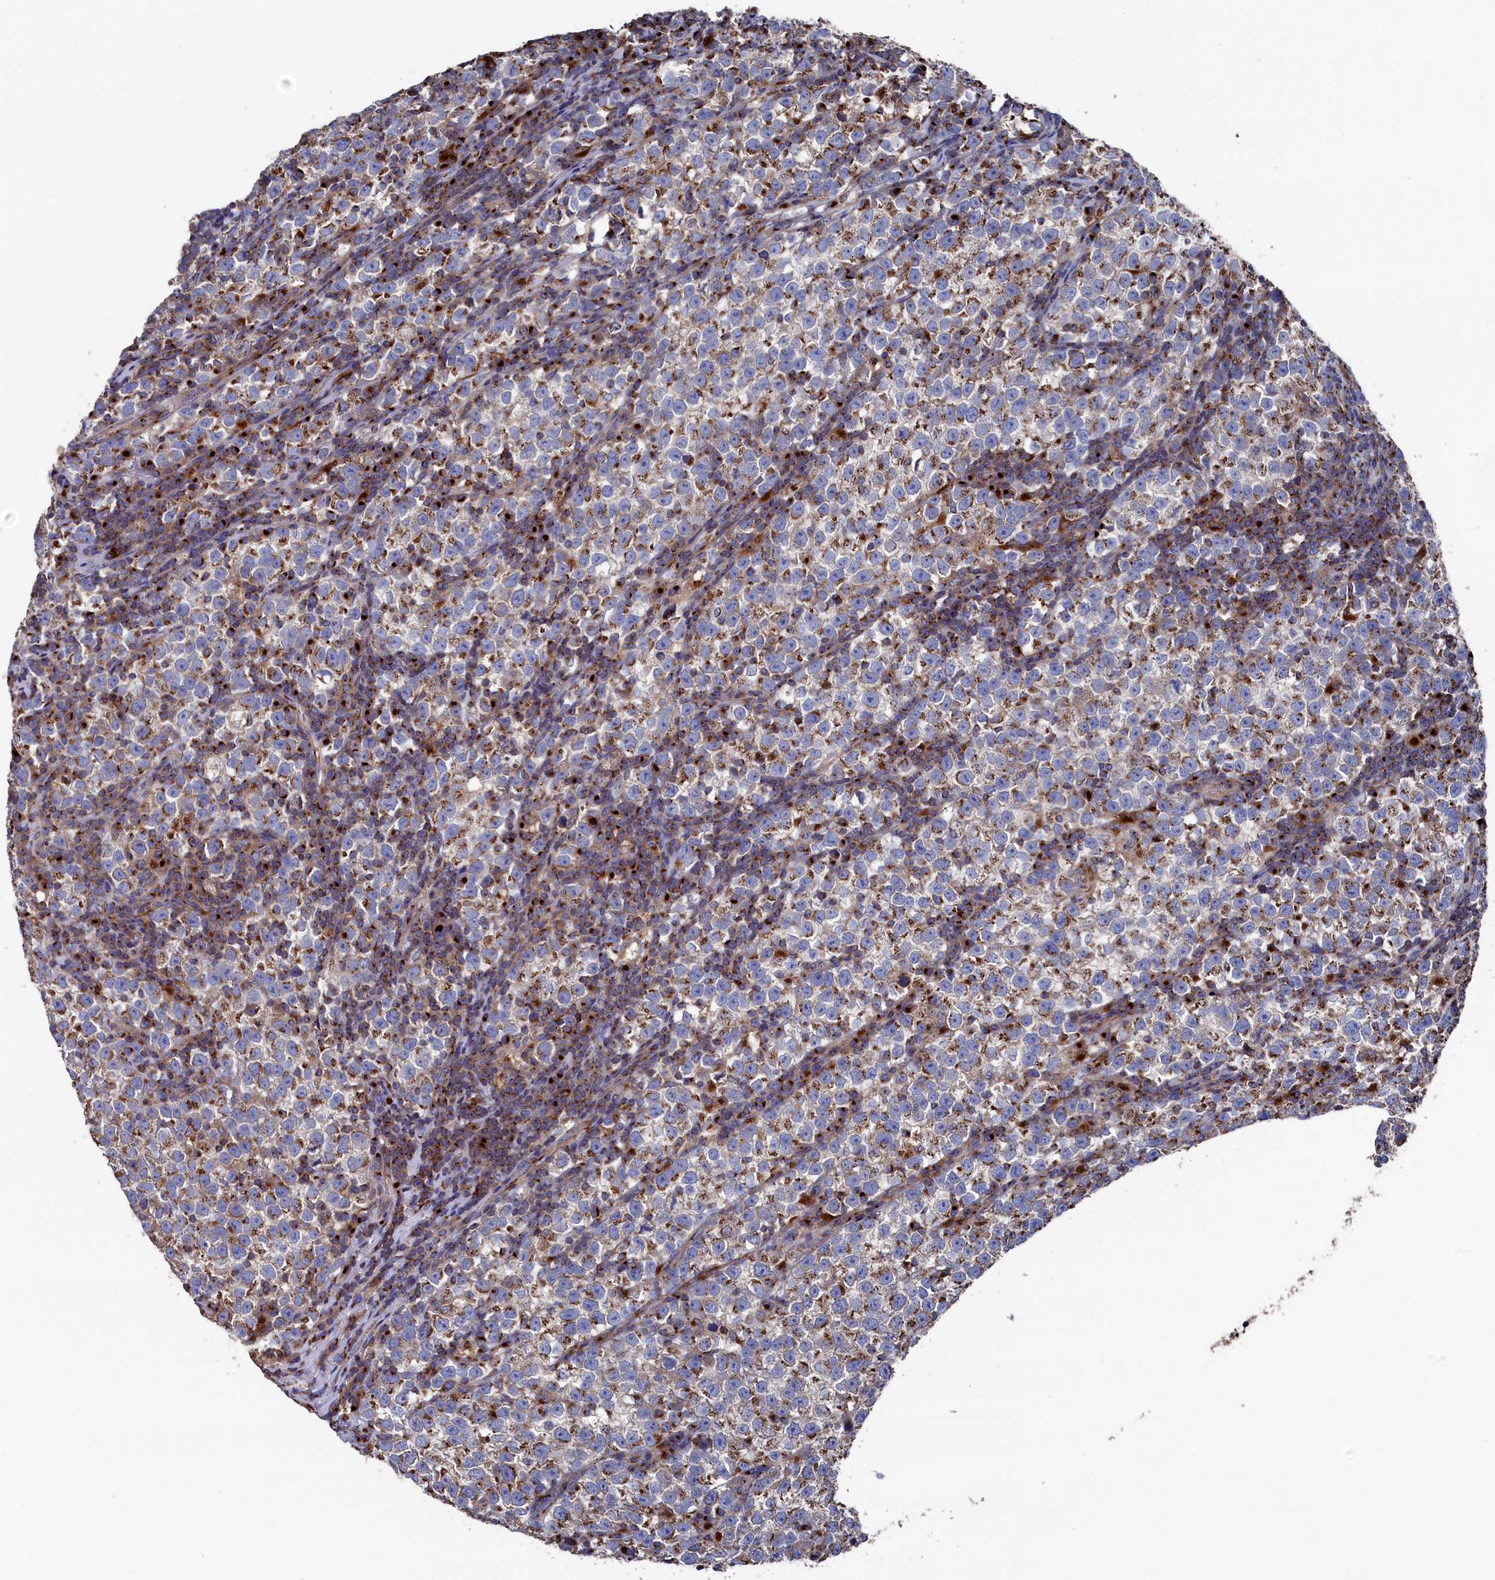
{"staining": {"intensity": "moderate", "quantity": ">75%", "location": "cytoplasmic/membranous"}, "tissue": "testis cancer", "cell_type": "Tumor cells", "image_type": "cancer", "snomed": [{"axis": "morphology", "description": "Normal tissue, NOS"}, {"axis": "morphology", "description": "Seminoma, NOS"}, {"axis": "topography", "description": "Testis"}], "caption": "Immunohistochemical staining of human seminoma (testis) shows moderate cytoplasmic/membranous protein expression in about >75% of tumor cells.", "gene": "PRRC1", "patient": {"sex": "male", "age": 43}}